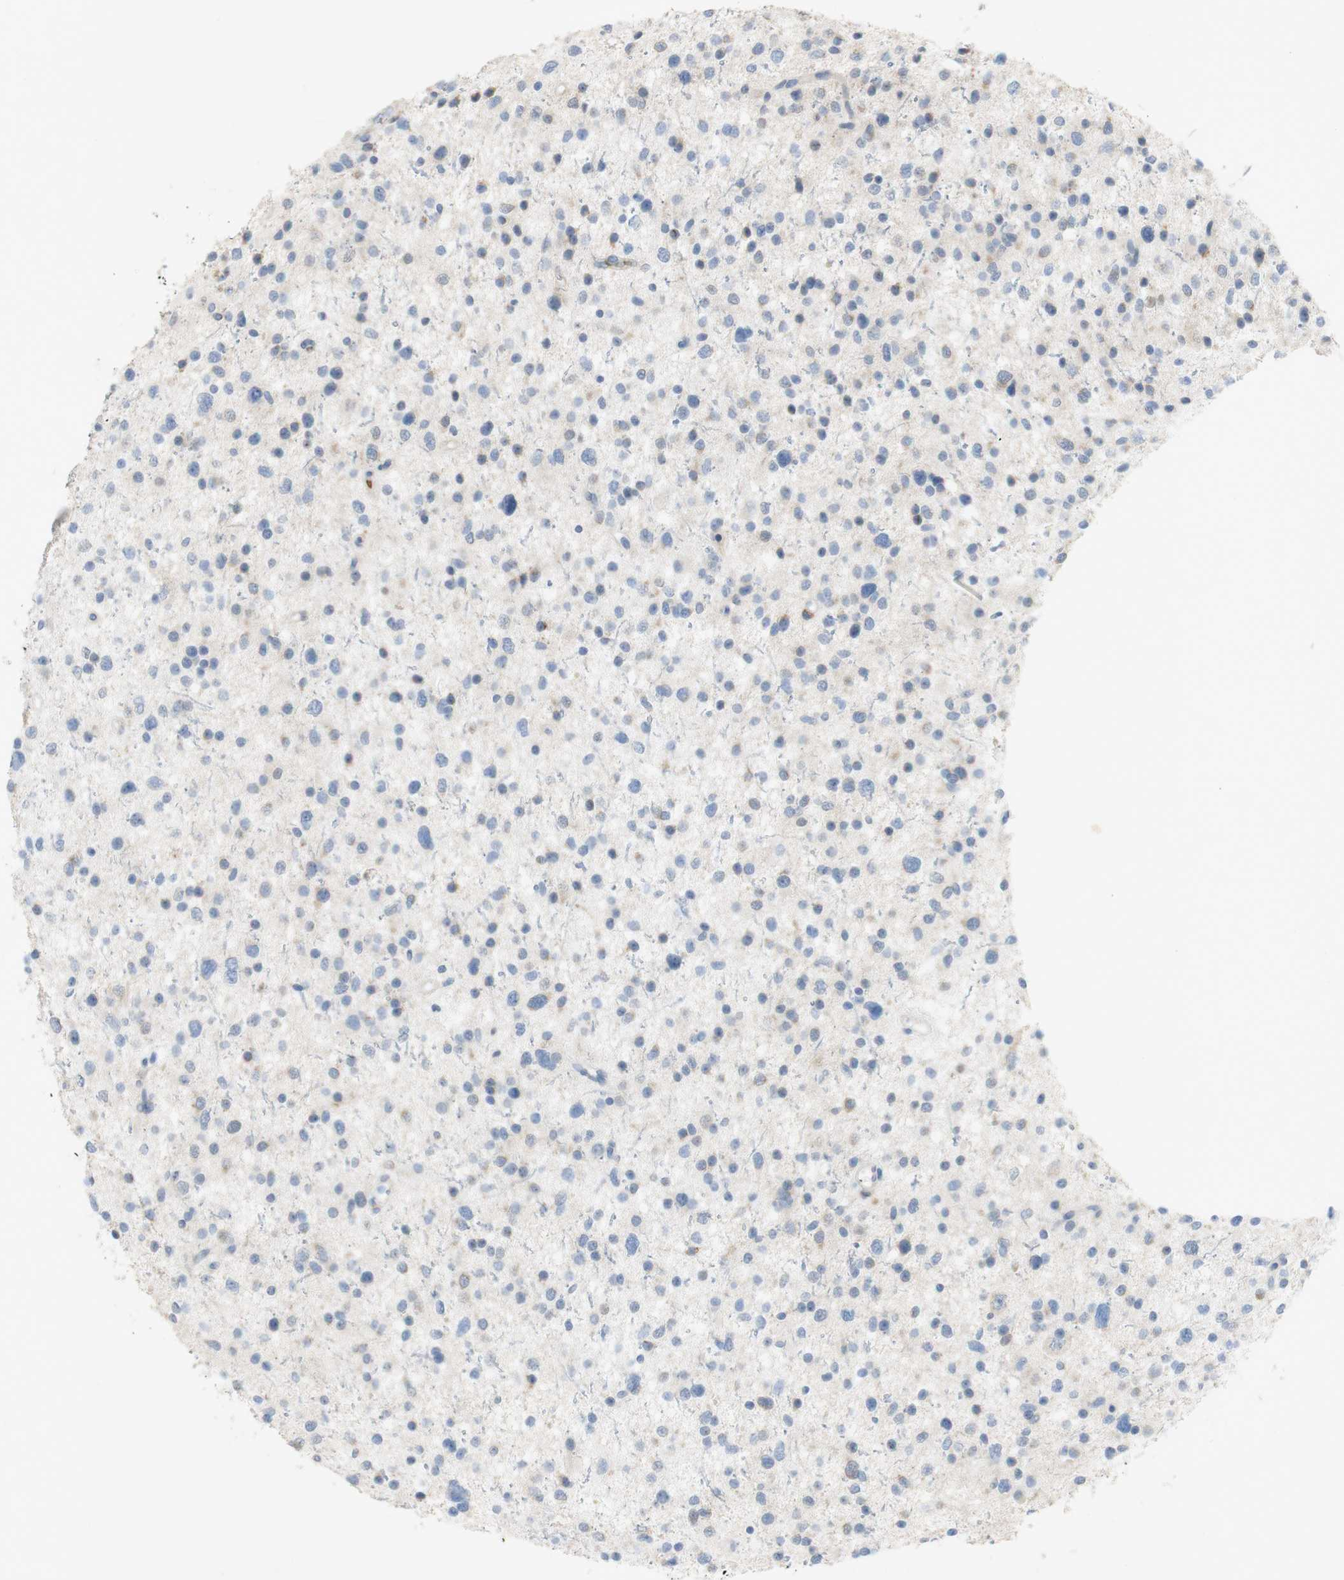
{"staining": {"intensity": "negative", "quantity": "none", "location": "none"}, "tissue": "glioma", "cell_type": "Tumor cells", "image_type": "cancer", "snomed": [{"axis": "morphology", "description": "Glioma, malignant, Low grade"}, {"axis": "topography", "description": "Brain"}], "caption": "Malignant low-grade glioma was stained to show a protein in brown. There is no significant staining in tumor cells. (Stains: DAB IHC with hematoxylin counter stain, Microscopy: brightfield microscopy at high magnification).", "gene": "EPO", "patient": {"sex": "female", "age": 37}}